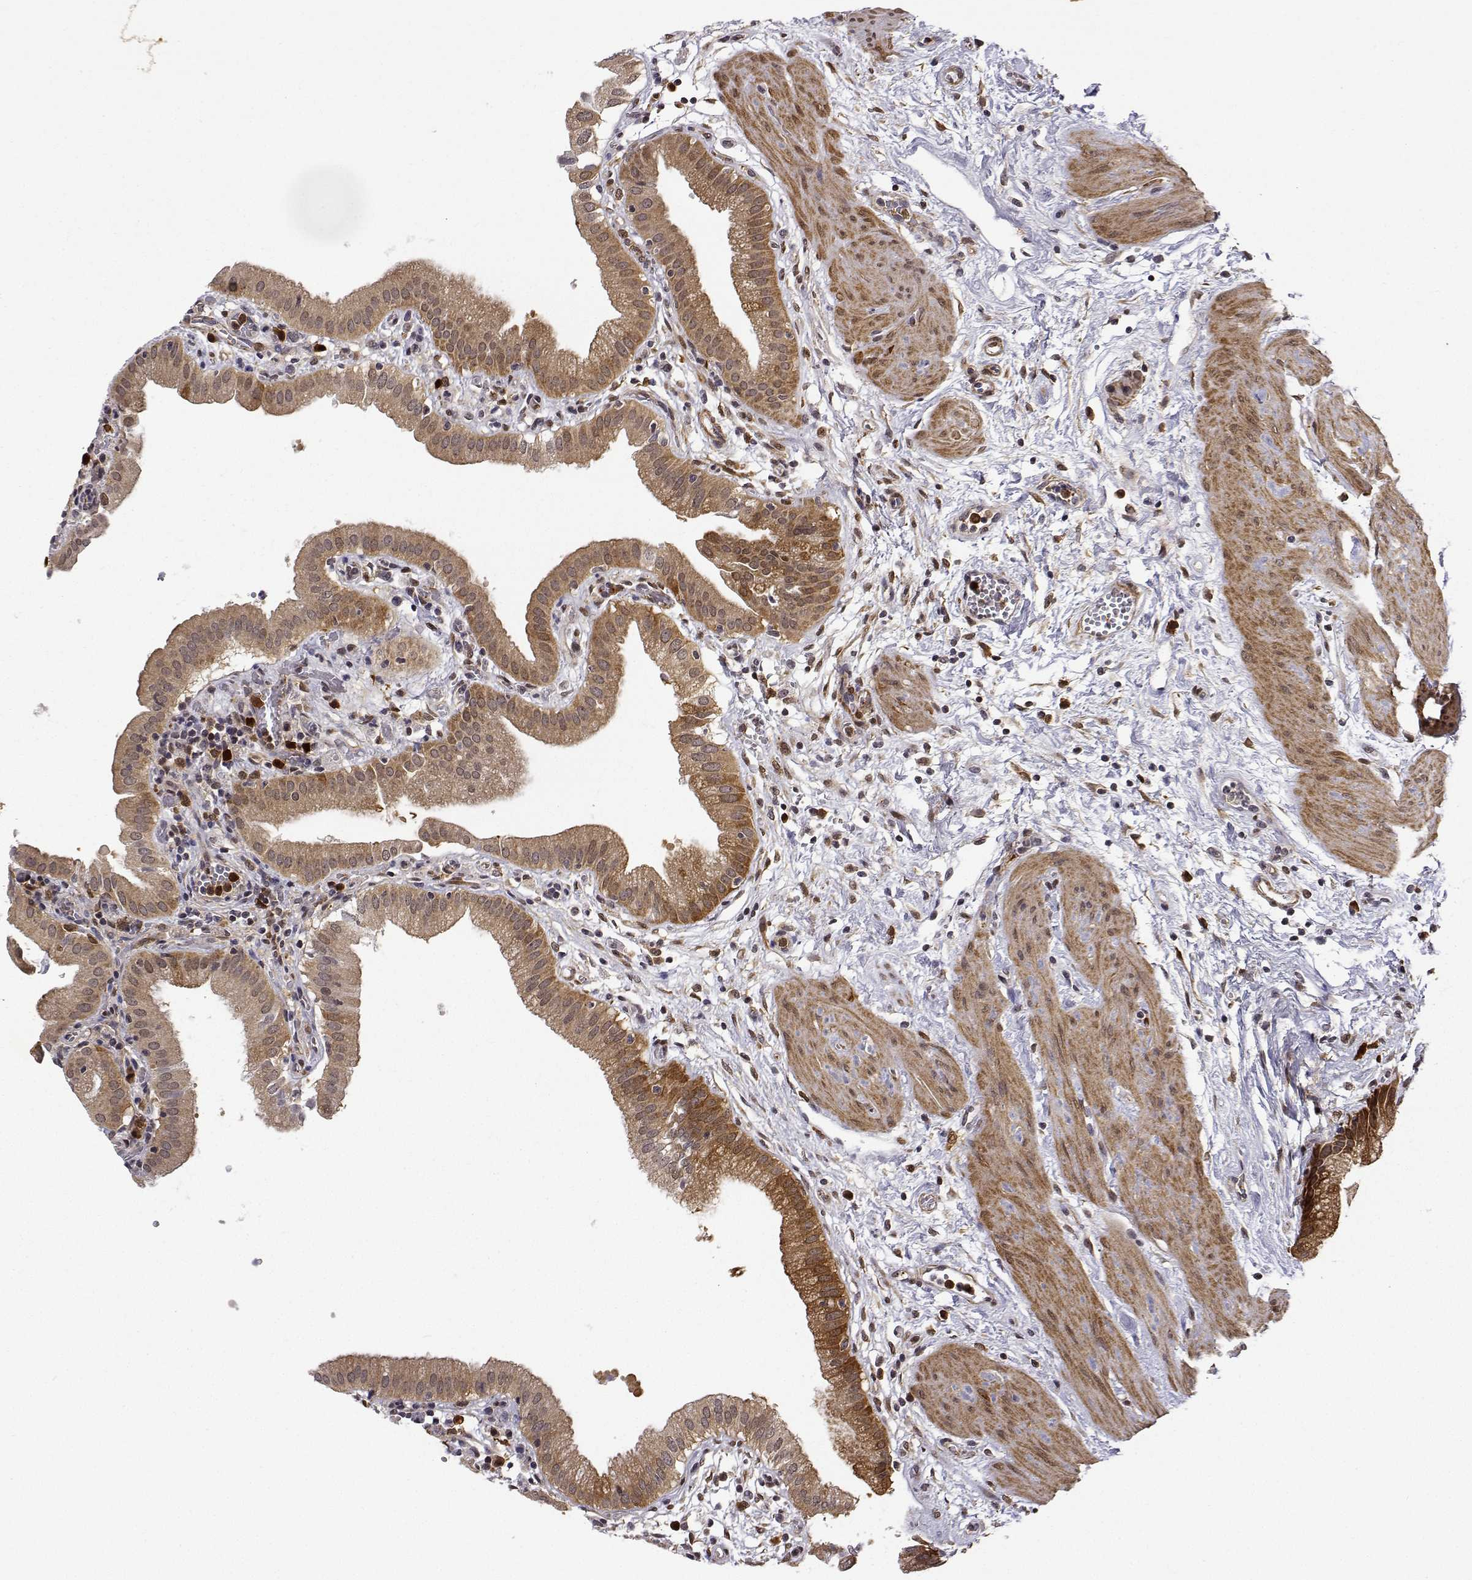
{"staining": {"intensity": "moderate", "quantity": ">75%", "location": "cytoplasmic/membranous"}, "tissue": "gallbladder", "cell_type": "Glandular cells", "image_type": "normal", "snomed": [{"axis": "morphology", "description": "Normal tissue, NOS"}, {"axis": "topography", "description": "Gallbladder"}], "caption": "Immunohistochemical staining of unremarkable human gallbladder displays moderate cytoplasmic/membranous protein staining in about >75% of glandular cells.", "gene": "PHGDH", "patient": {"sex": "female", "age": 65}}